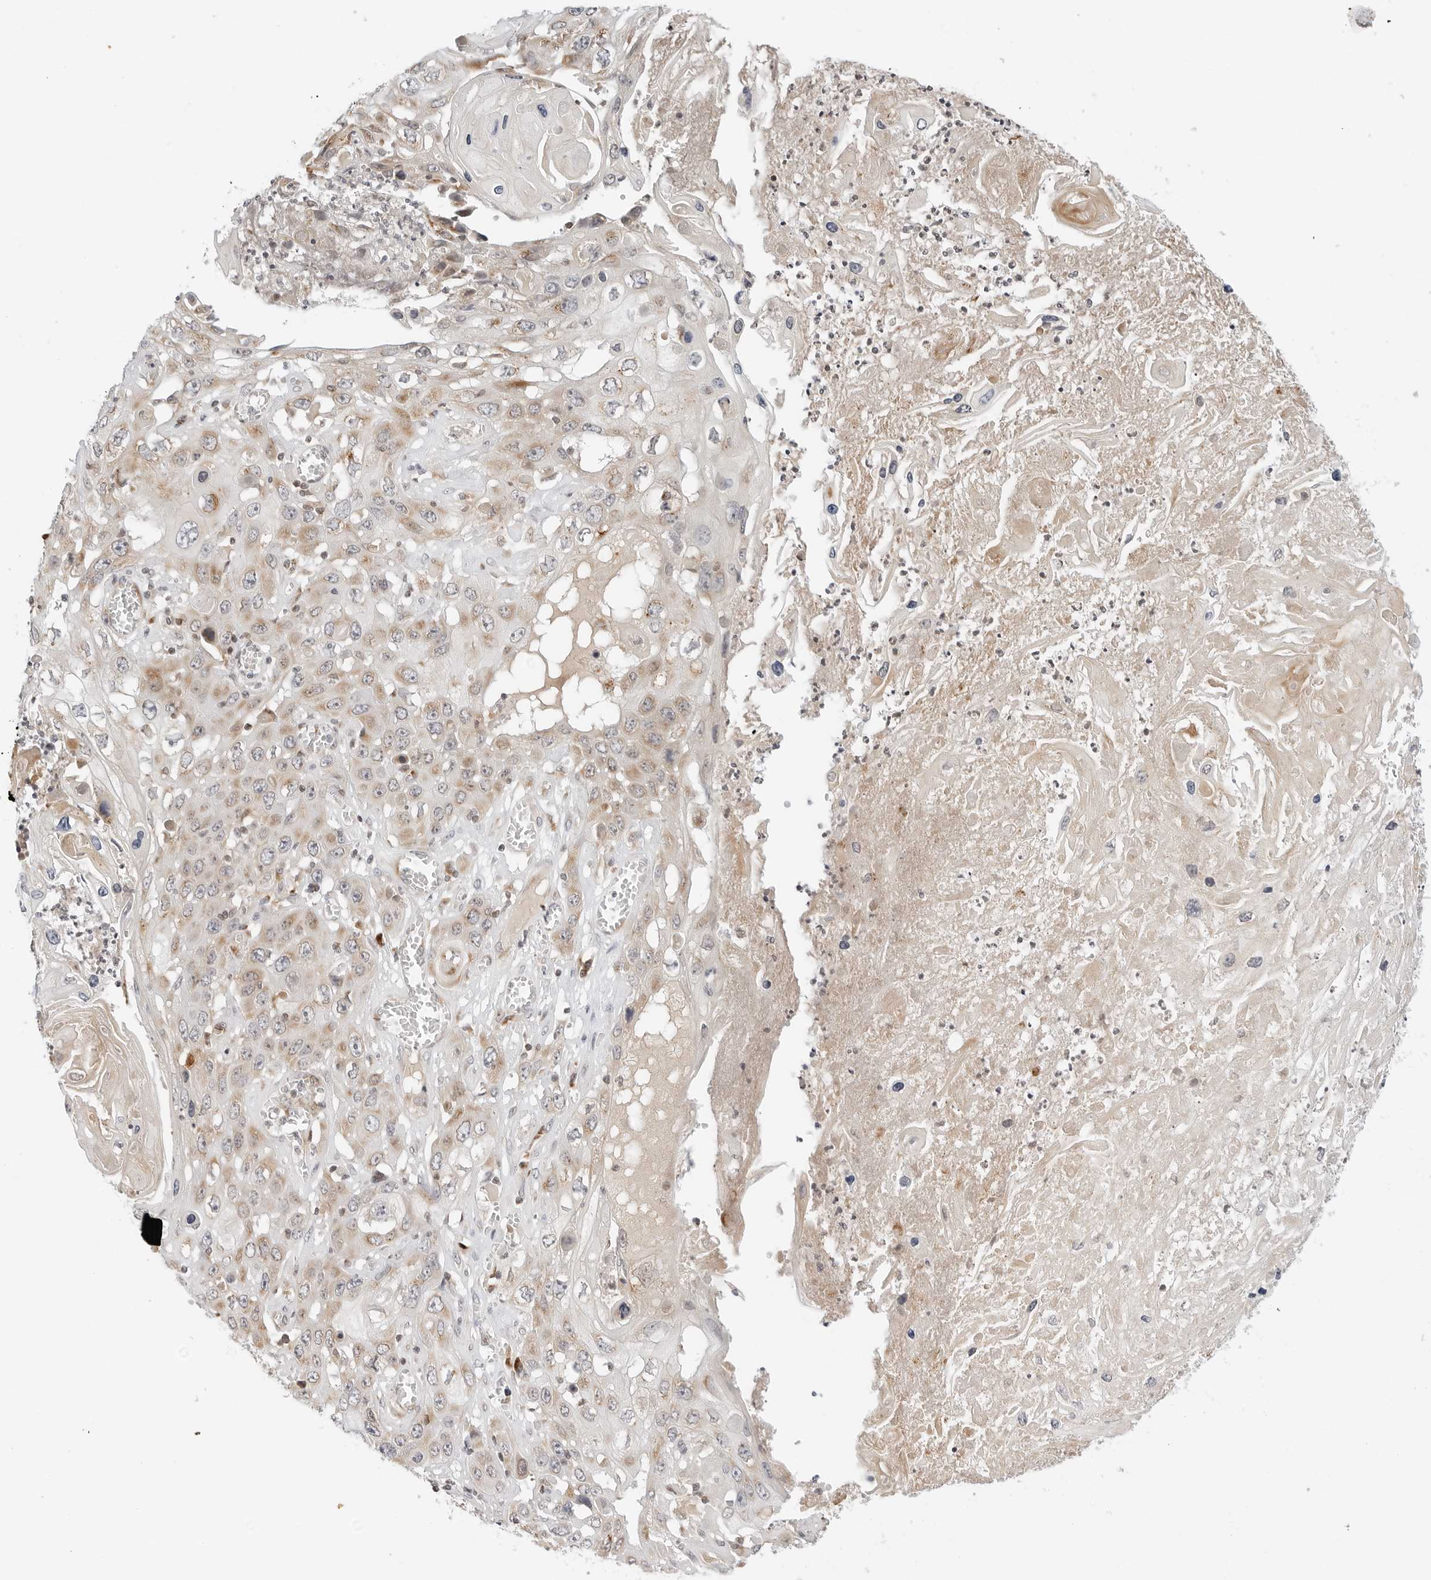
{"staining": {"intensity": "moderate", "quantity": "<25%", "location": "cytoplasmic/membranous"}, "tissue": "skin cancer", "cell_type": "Tumor cells", "image_type": "cancer", "snomed": [{"axis": "morphology", "description": "Squamous cell carcinoma, NOS"}, {"axis": "topography", "description": "Skin"}], "caption": "Squamous cell carcinoma (skin) stained with immunohistochemistry (IHC) exhibits moderate cytoplasmic/membranous staining in approximately <25% of tumor cells.", "gene": "DYRK4", "patient": {"sex": "male", "age": 55}}